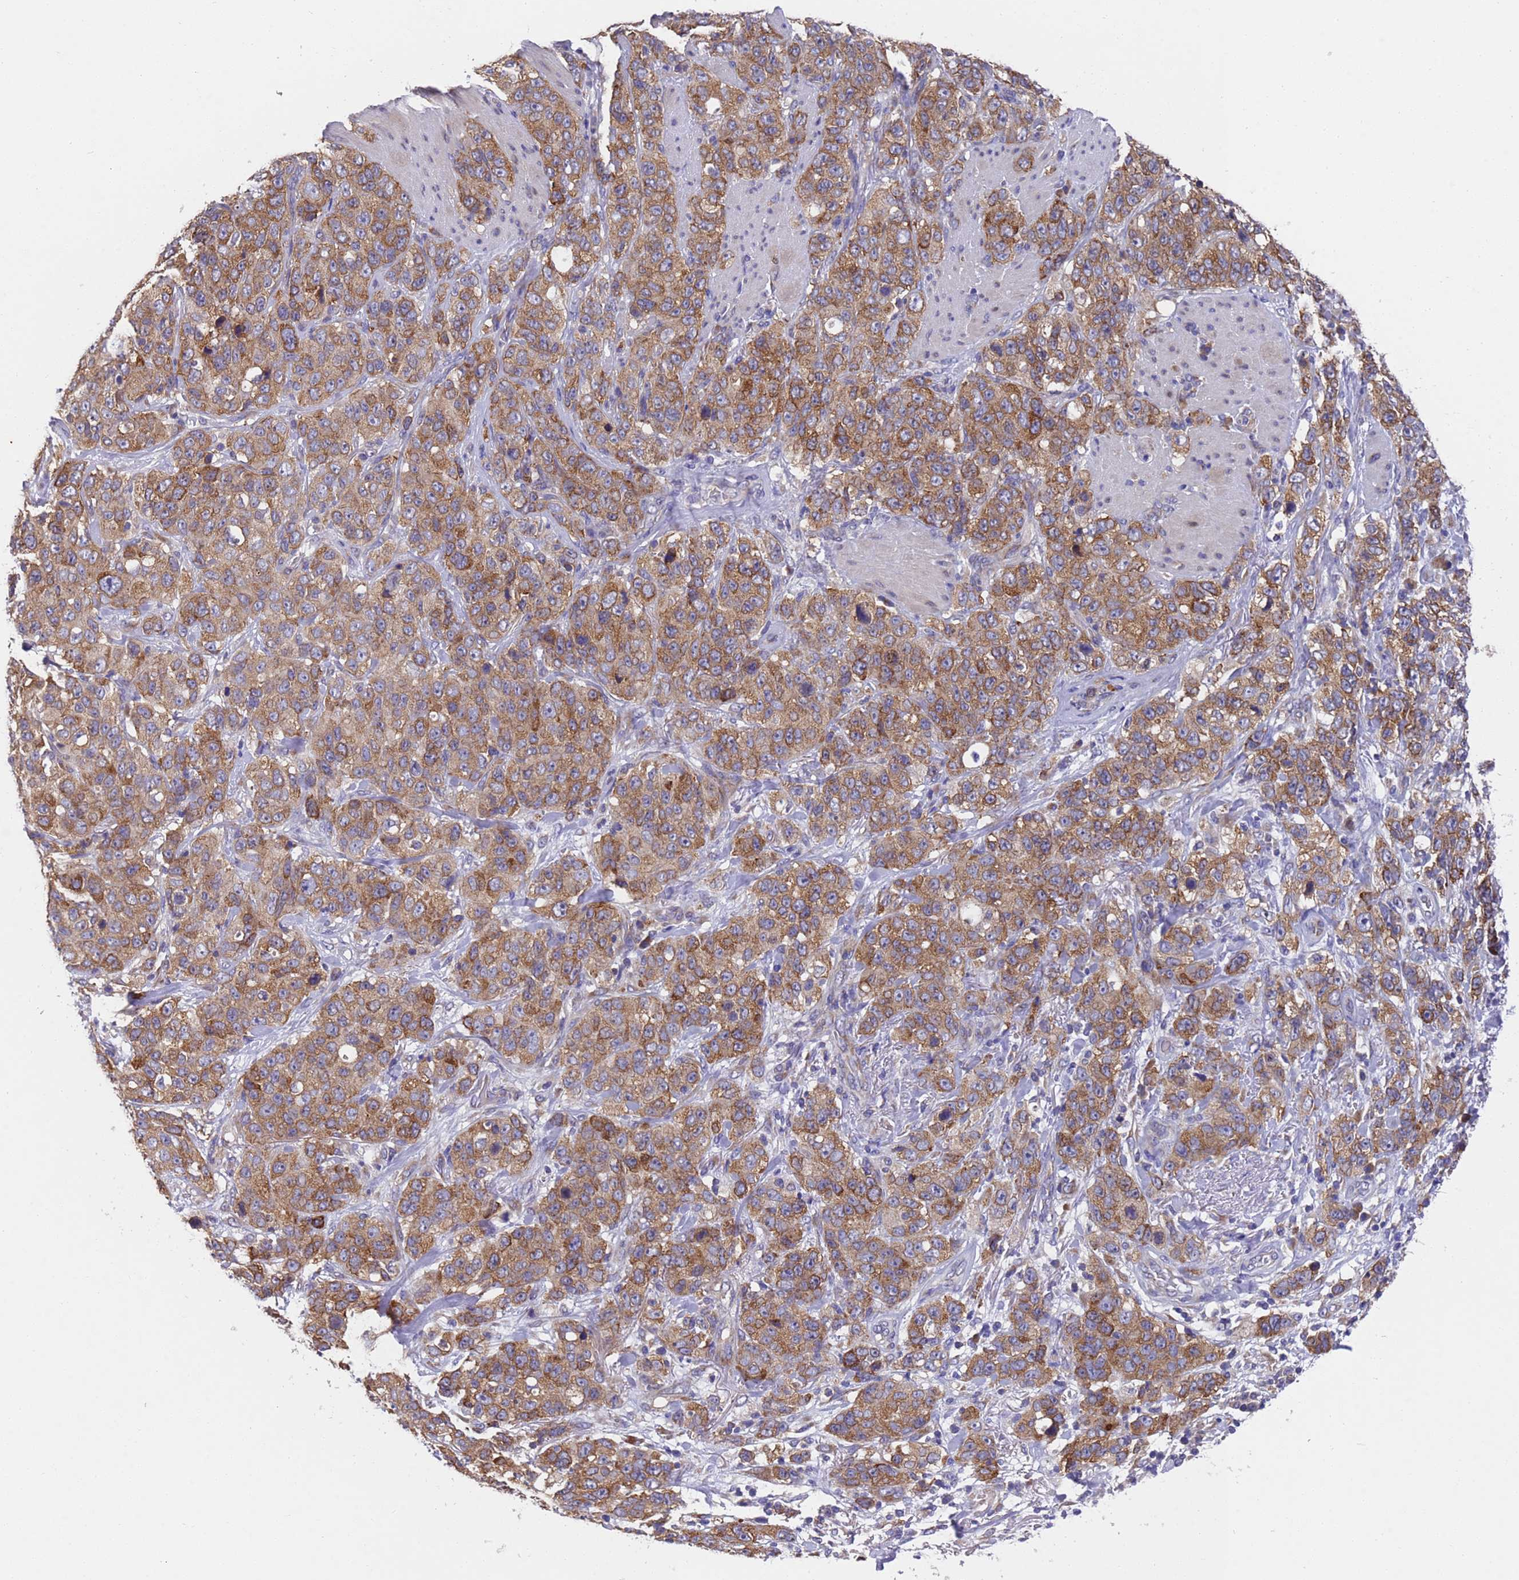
{"staining": {"intensity": "moderate", "quantity": ">75%", "location": "cytoplasmic/membranous"}, "tissue": "stomach cancer", "cell_type": "Tumor cells", "image_type": "cancer", "snomed": [{"axis": "morphology", "description": "Adenocarcinoma, NOS"}, {"axis": "topography", "description": "Stomach"}], "caption": "Stomach cancer stained for a protein reveals moderate cytoplasmic/membranous positivity in tumor cells.", "gene": "DCAF12L2", "patient": {"sex": "male", "age": 48}}